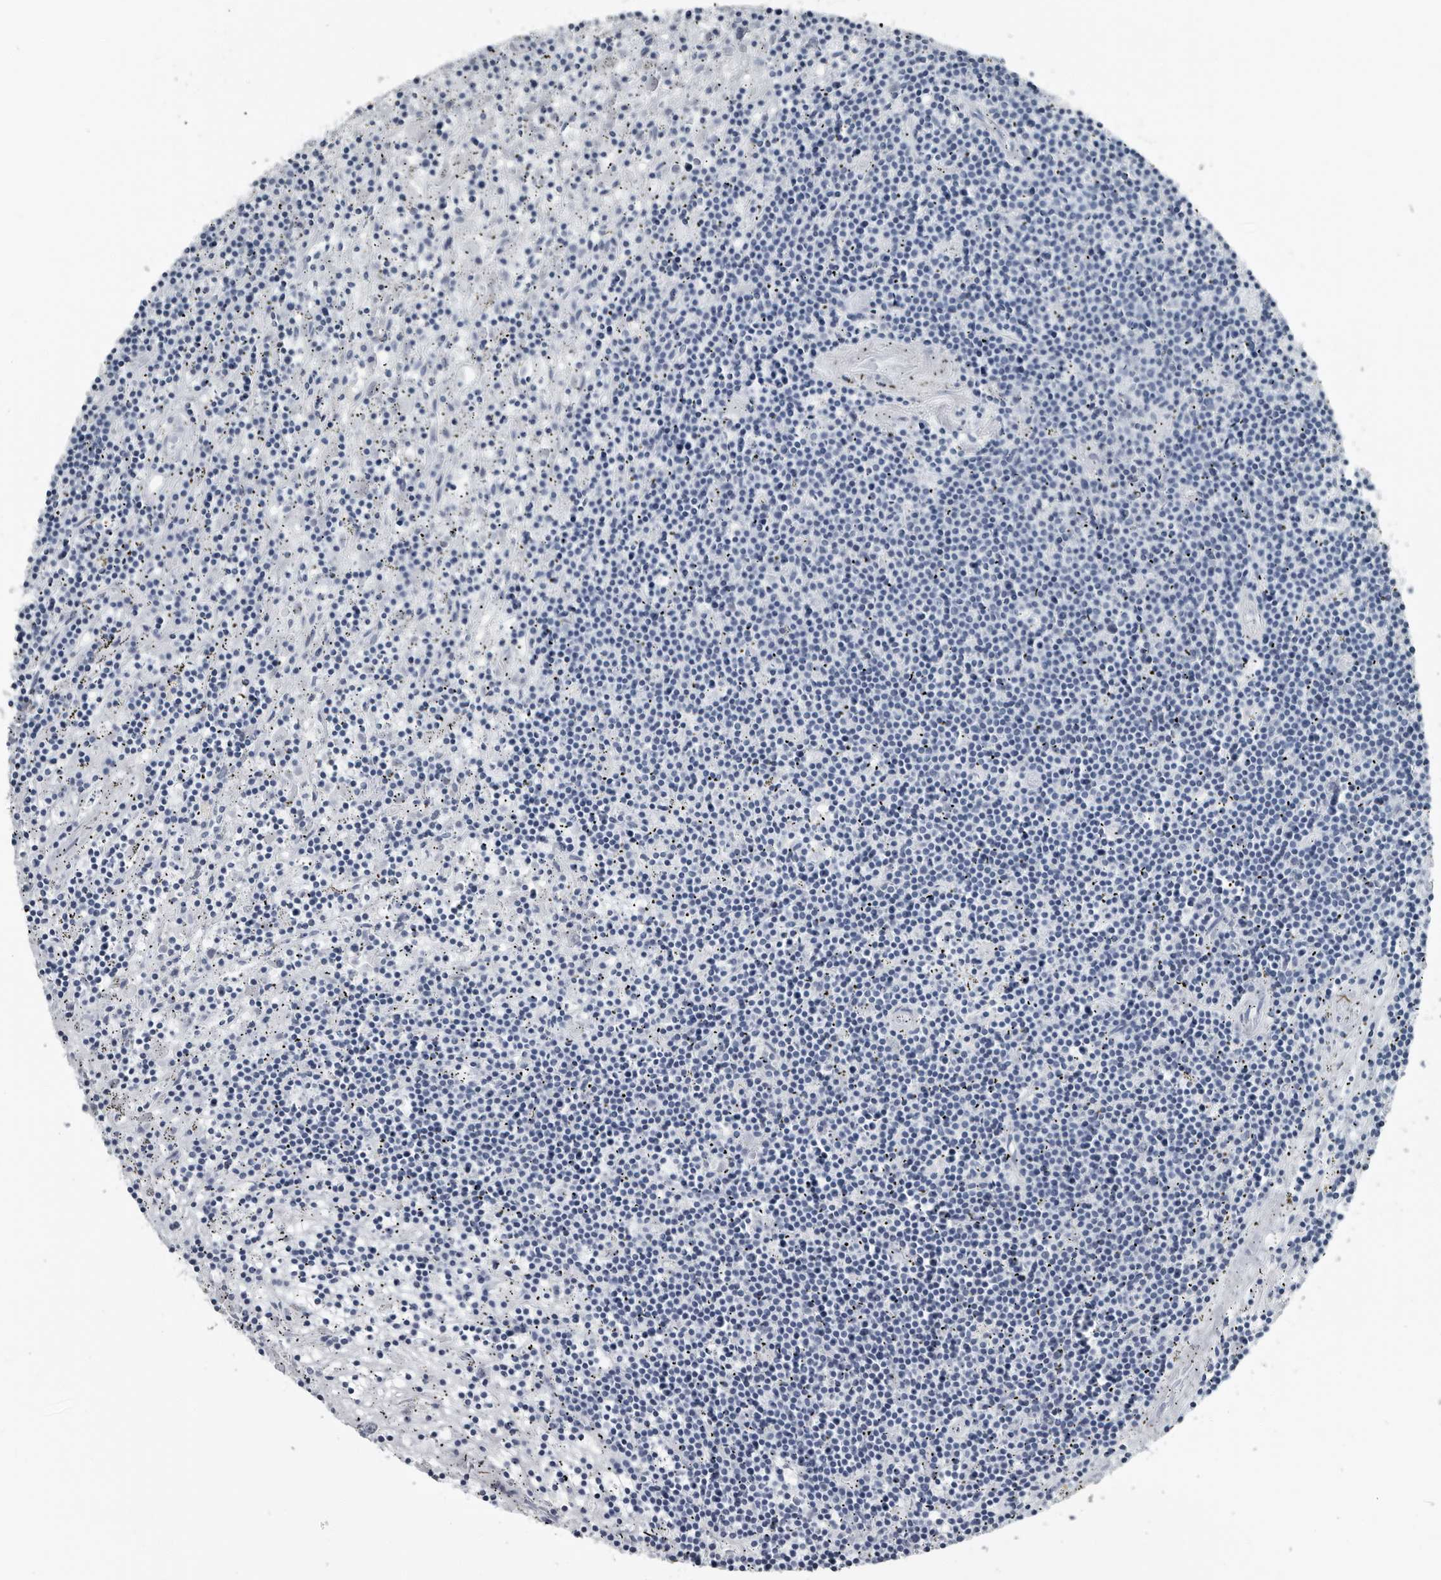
{"staining": {"intensity": "negative", "quantity": "none", "location": "none"}, "tissue": "lymphoma", "cell_type": "Tumor cells", "image_type": "cancer", "snomed": [{"axis": "morphology", "description": "Malignant lymphoma, non-Hodgkin's type, Low grade"}, {"axis": "topography", "description": "Spleen"}], "caption": "Low-grade malignant lymphoma, non-Hodgkin's type stained for a protein using immunohistochemistry (IHC) displays no staining tumor cells.", "gene": "PRSS1", "patient": {"sex": "male", "age": 76}}